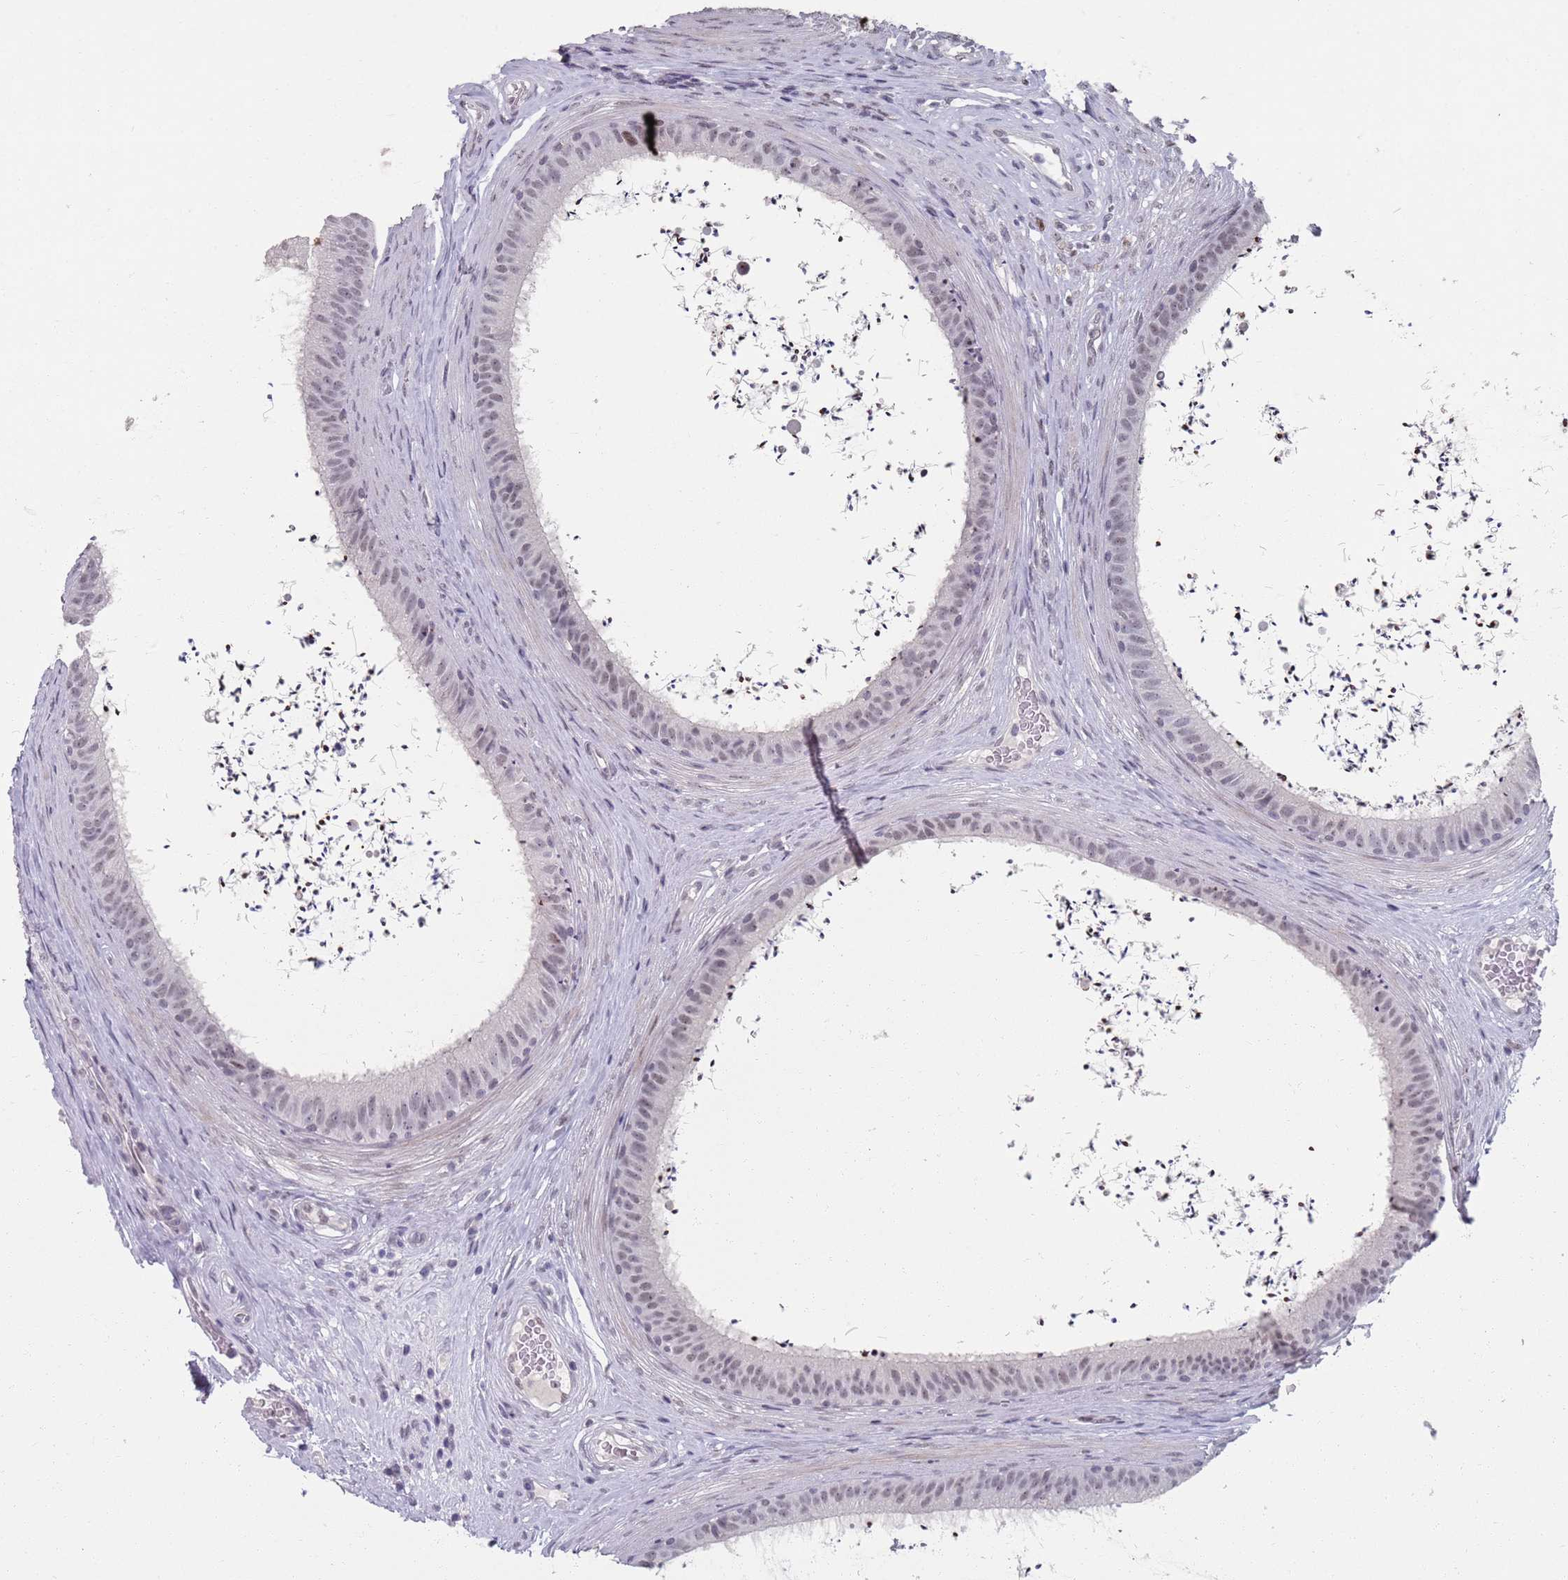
{"staining": {"intensity": "weak", "quantity": "<25%", "location": "nuclear"}, "tissue": "epididymis", "cell_type": "Glandular cells", "image_type": "normal", "snomed": [{"axis": "morphology", "description": "Normal tissue, NOS"}, {"axis": "topography", "description": "Testis"}, {"axis": "topography", "description": "Epididymis"}], "caption": "This is an immunohistochemistry micrograph of normal human epididymis. There is no staining in glandular cells.", "gene": "SAMD1", "patient": {"sex": "male", "age": 41}}